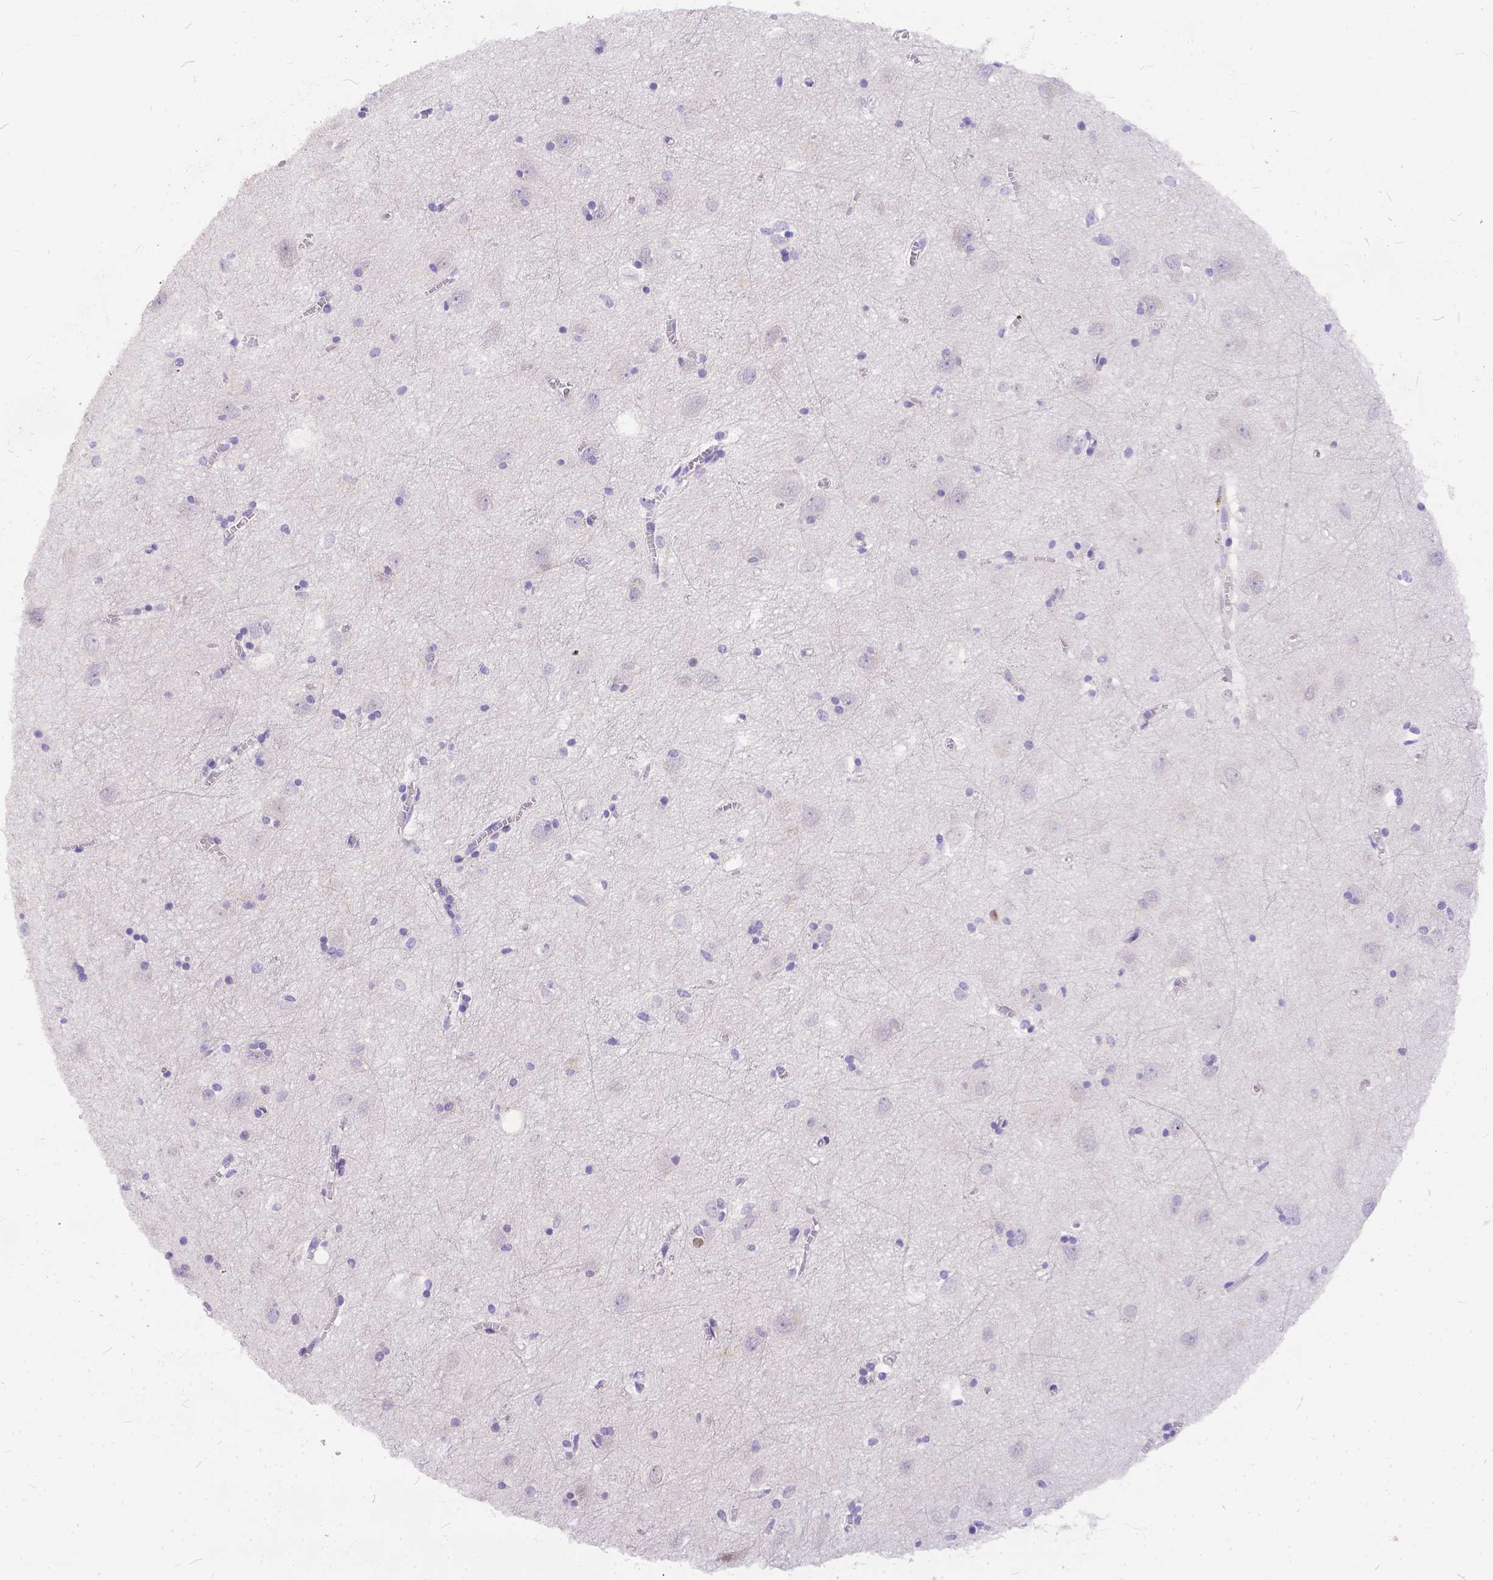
{"staining": {"intensity": "negative", "quantity": "none", "location": "none"}, "tissue": "cerebral cortex", "cell_type": "Endothelial cells", "image_type": "normal", "snomed": [{"axis": "morphology", "description": "Normal tissue, NOS"}, {"axis": "topography", "description": "Cerebral cortex"}], "caption": "Image shows no significant protein staining in endothelial cells of unremarkable cerebral cortex. (Brightfield microscopy of DAB IHC at high magnification).", "gene": "DLEC1", "patient": {"sex": "male", "age": 70}}